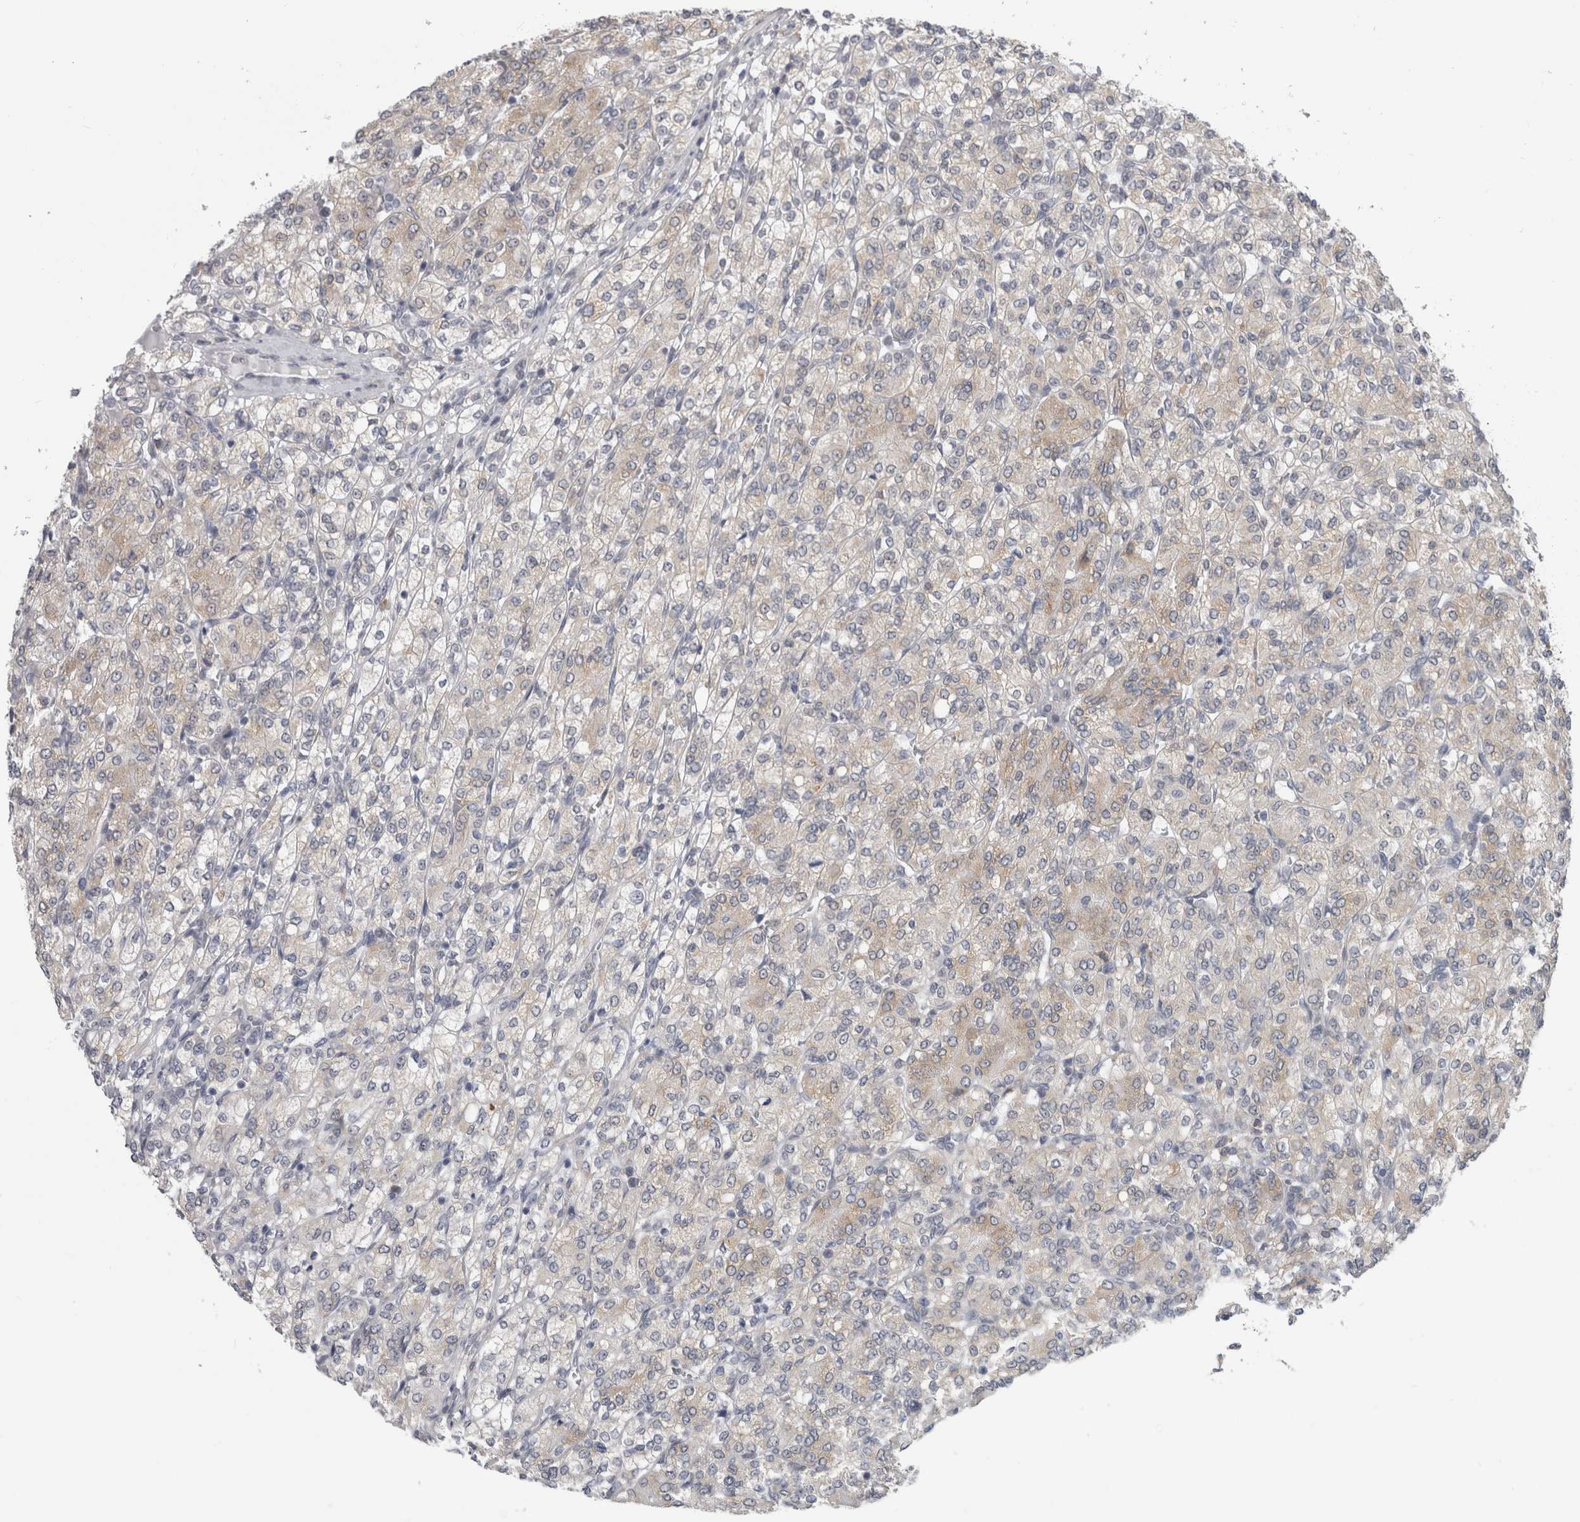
{"staining": {"intensity": "weak", "quantity": "<25%", "location": "cytoplasmic/membranous"}, "tissue": "renal cancer", "cell_type": "Tumor cells", "image_type": "cancer", "snomed": [{"axis": "morphology", "description": "Adenocarcinoma, NOS"}, {"axis": "topography", "description": "Kidney"}], "caption": "High power microscopy histopathology image of an immunohistochemistry photomicrograph of renal adenocarcinoma, revealing no significant positivity in tumor cells.", "gene": "TMEM242", "patient": {"sex": "male", "age": 77}}